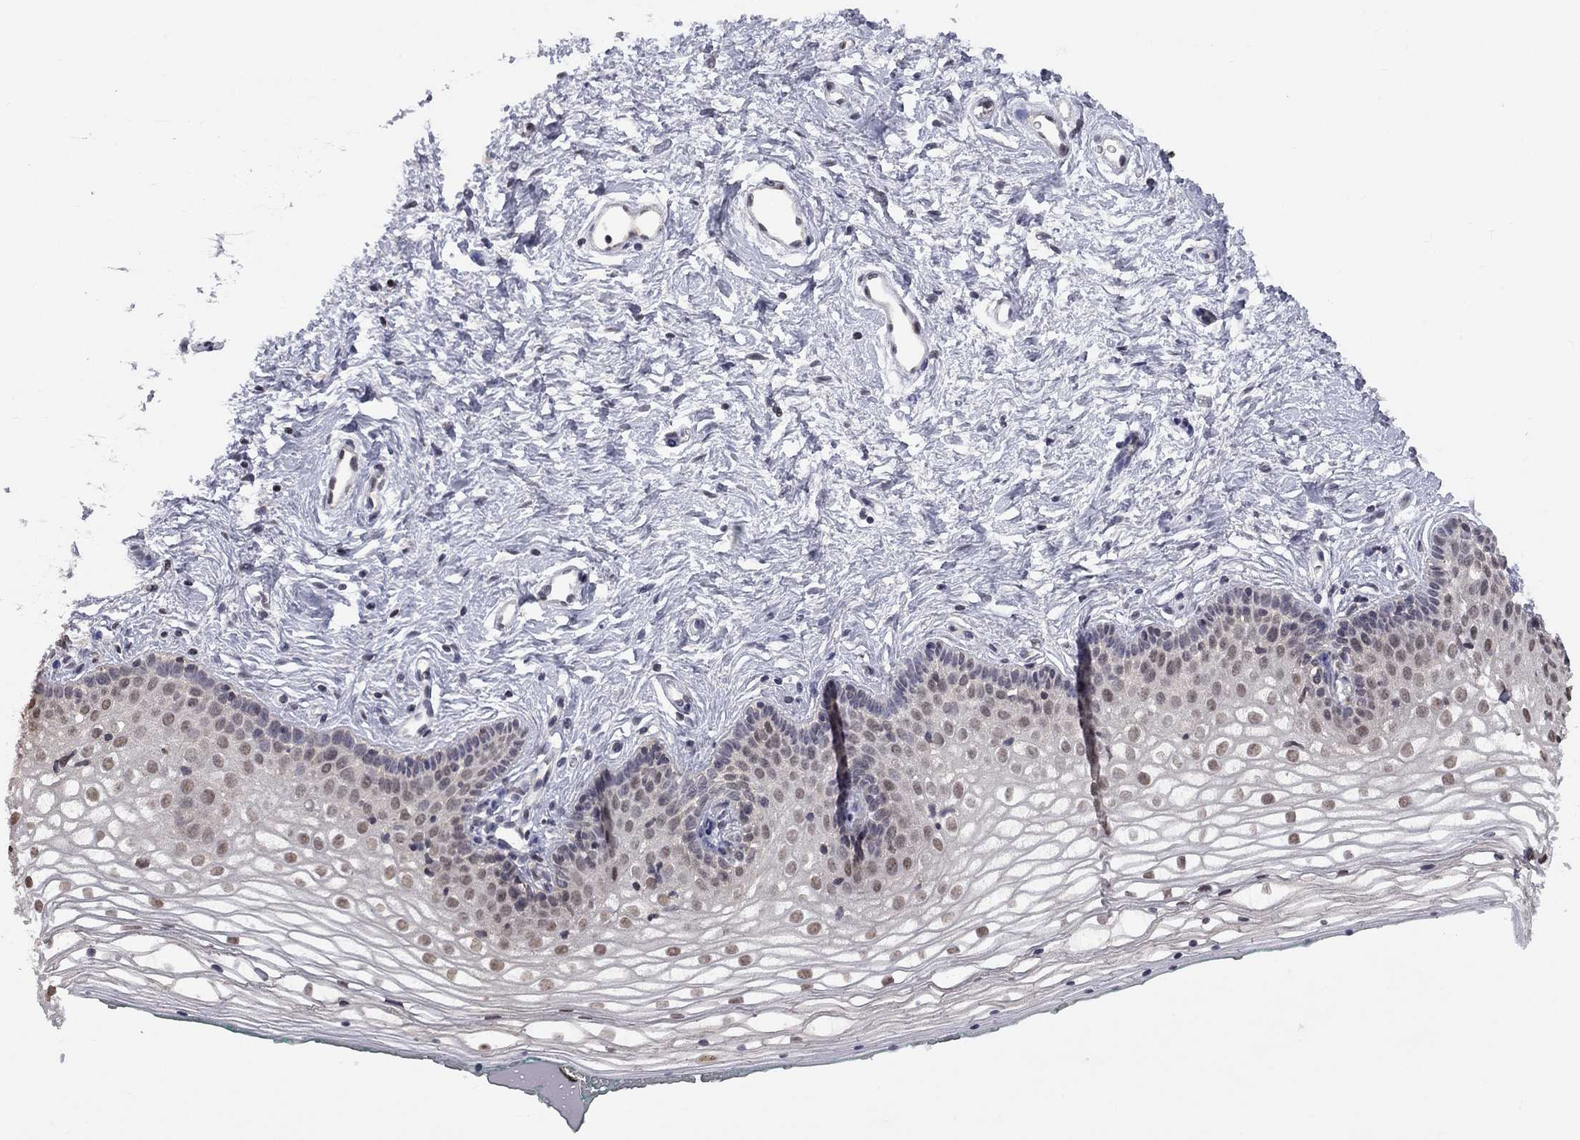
{"staining": {"intensity": "weak", "quantity": "25%-75%", "location": "nuclear"}, "tissue": "vagina", "cell_type": "Squamous epithelial cells", "image_type": "normal", "snomed": [{"axis": "morphology", "description": "Normal tissue, NOS"}, {"axis": "topography", "description": "Vagina"}], "caption": "A histopathology image of human vagina stained for a protein shows weak nuclear brown staining in squamous epithelial cells.", "gene": "RFWD3", "patient": {"sex": "female", "age": 36}}